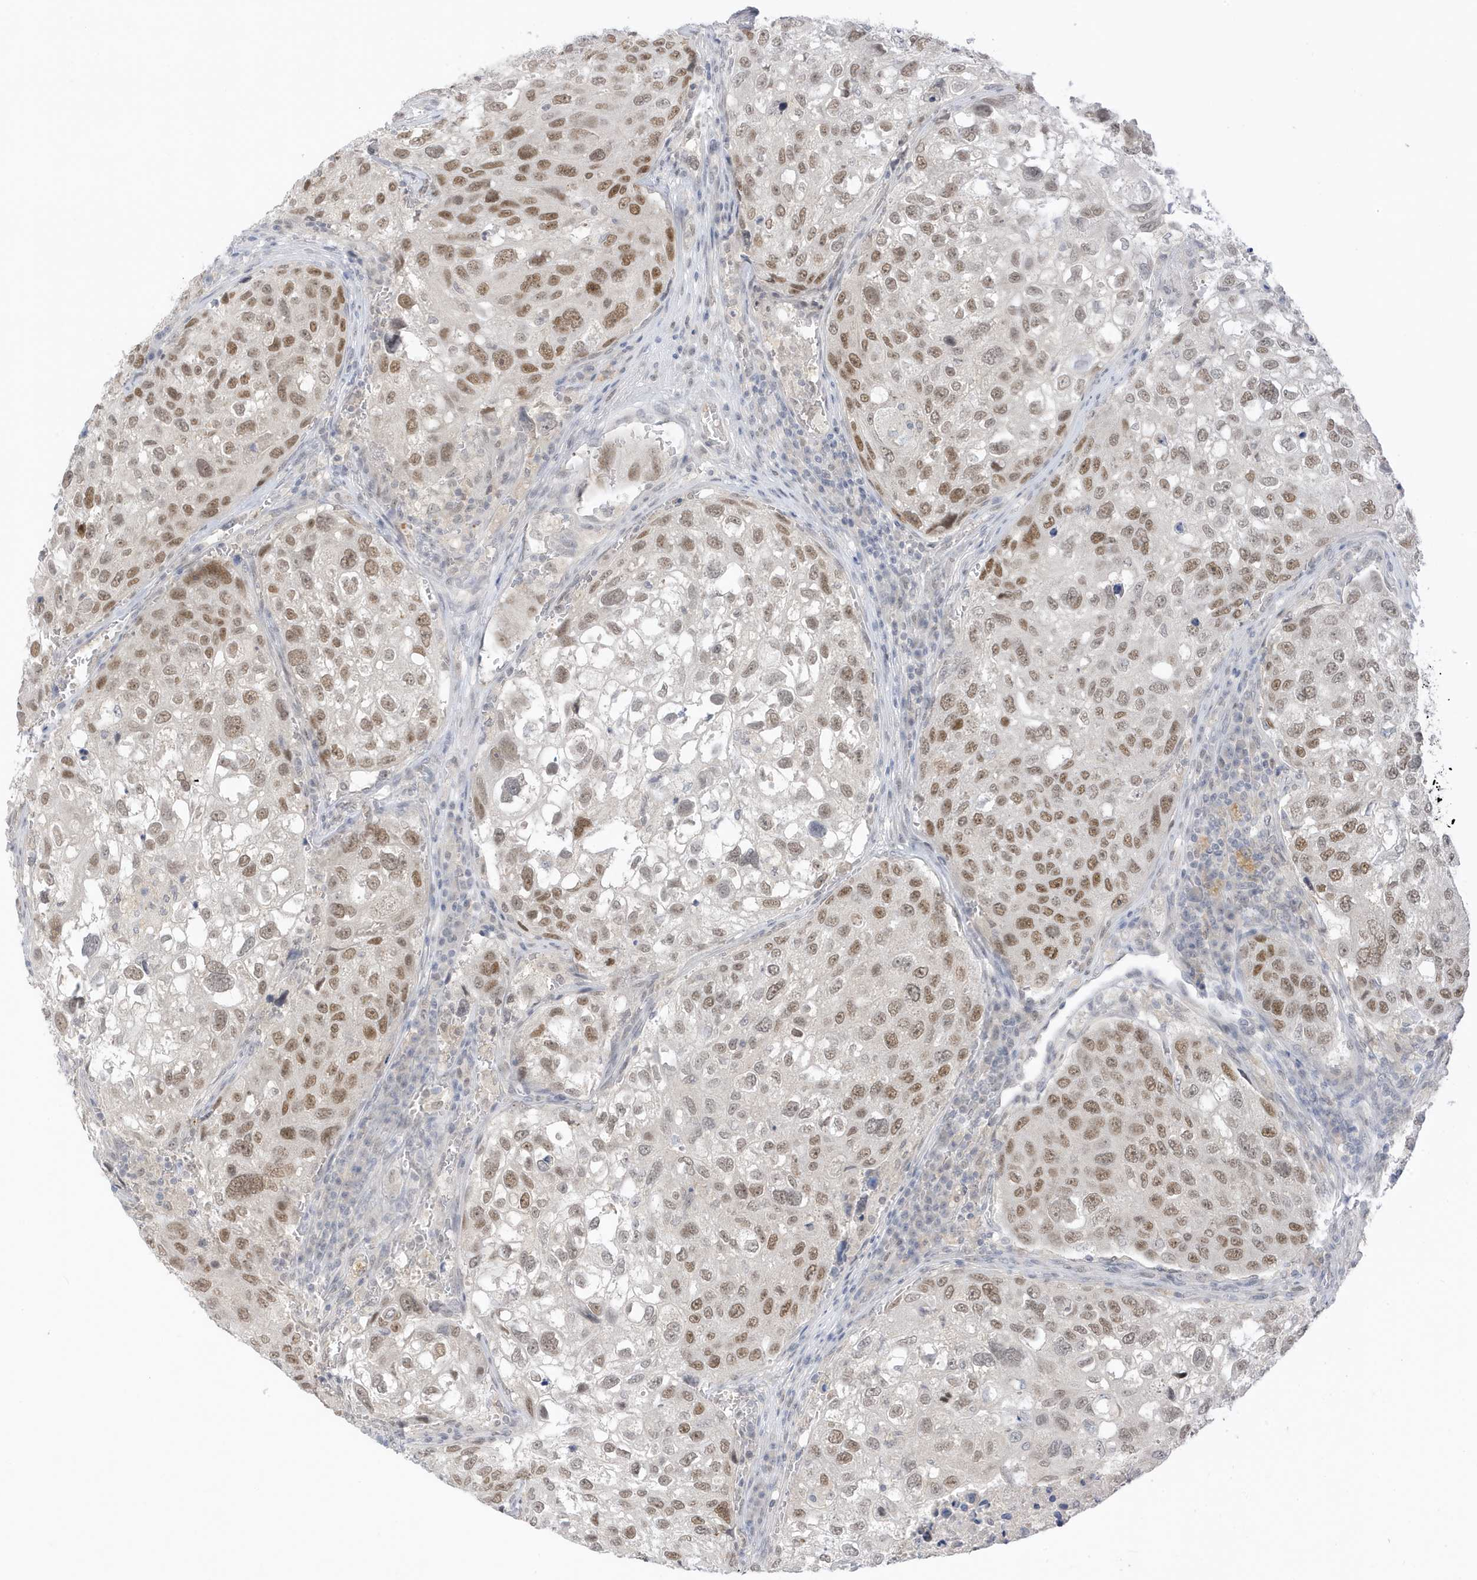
{"staining": {"intensity": "moderate", "quantity": ">75%", "location": "nuclear"}, "tissue": "urothelial cancer", "cell_type": "Tumor cells", "image_type": "cancer", "snomed": [{"axis": "morphology", "description": "Urothelial carcinoma, High grade"}, {"axis": "topography", "description": "Lymph node"}, {"axis": "topography", "description": "Urinary bladder"}], "caption": "Immunohistochemical staining of urothelial cancer demonstrates medium levels of moderate nuclear staining in approximately >75% of tumor cells.", "gene": "MSL3", "patient": {"sex": "male", "age": 51}}